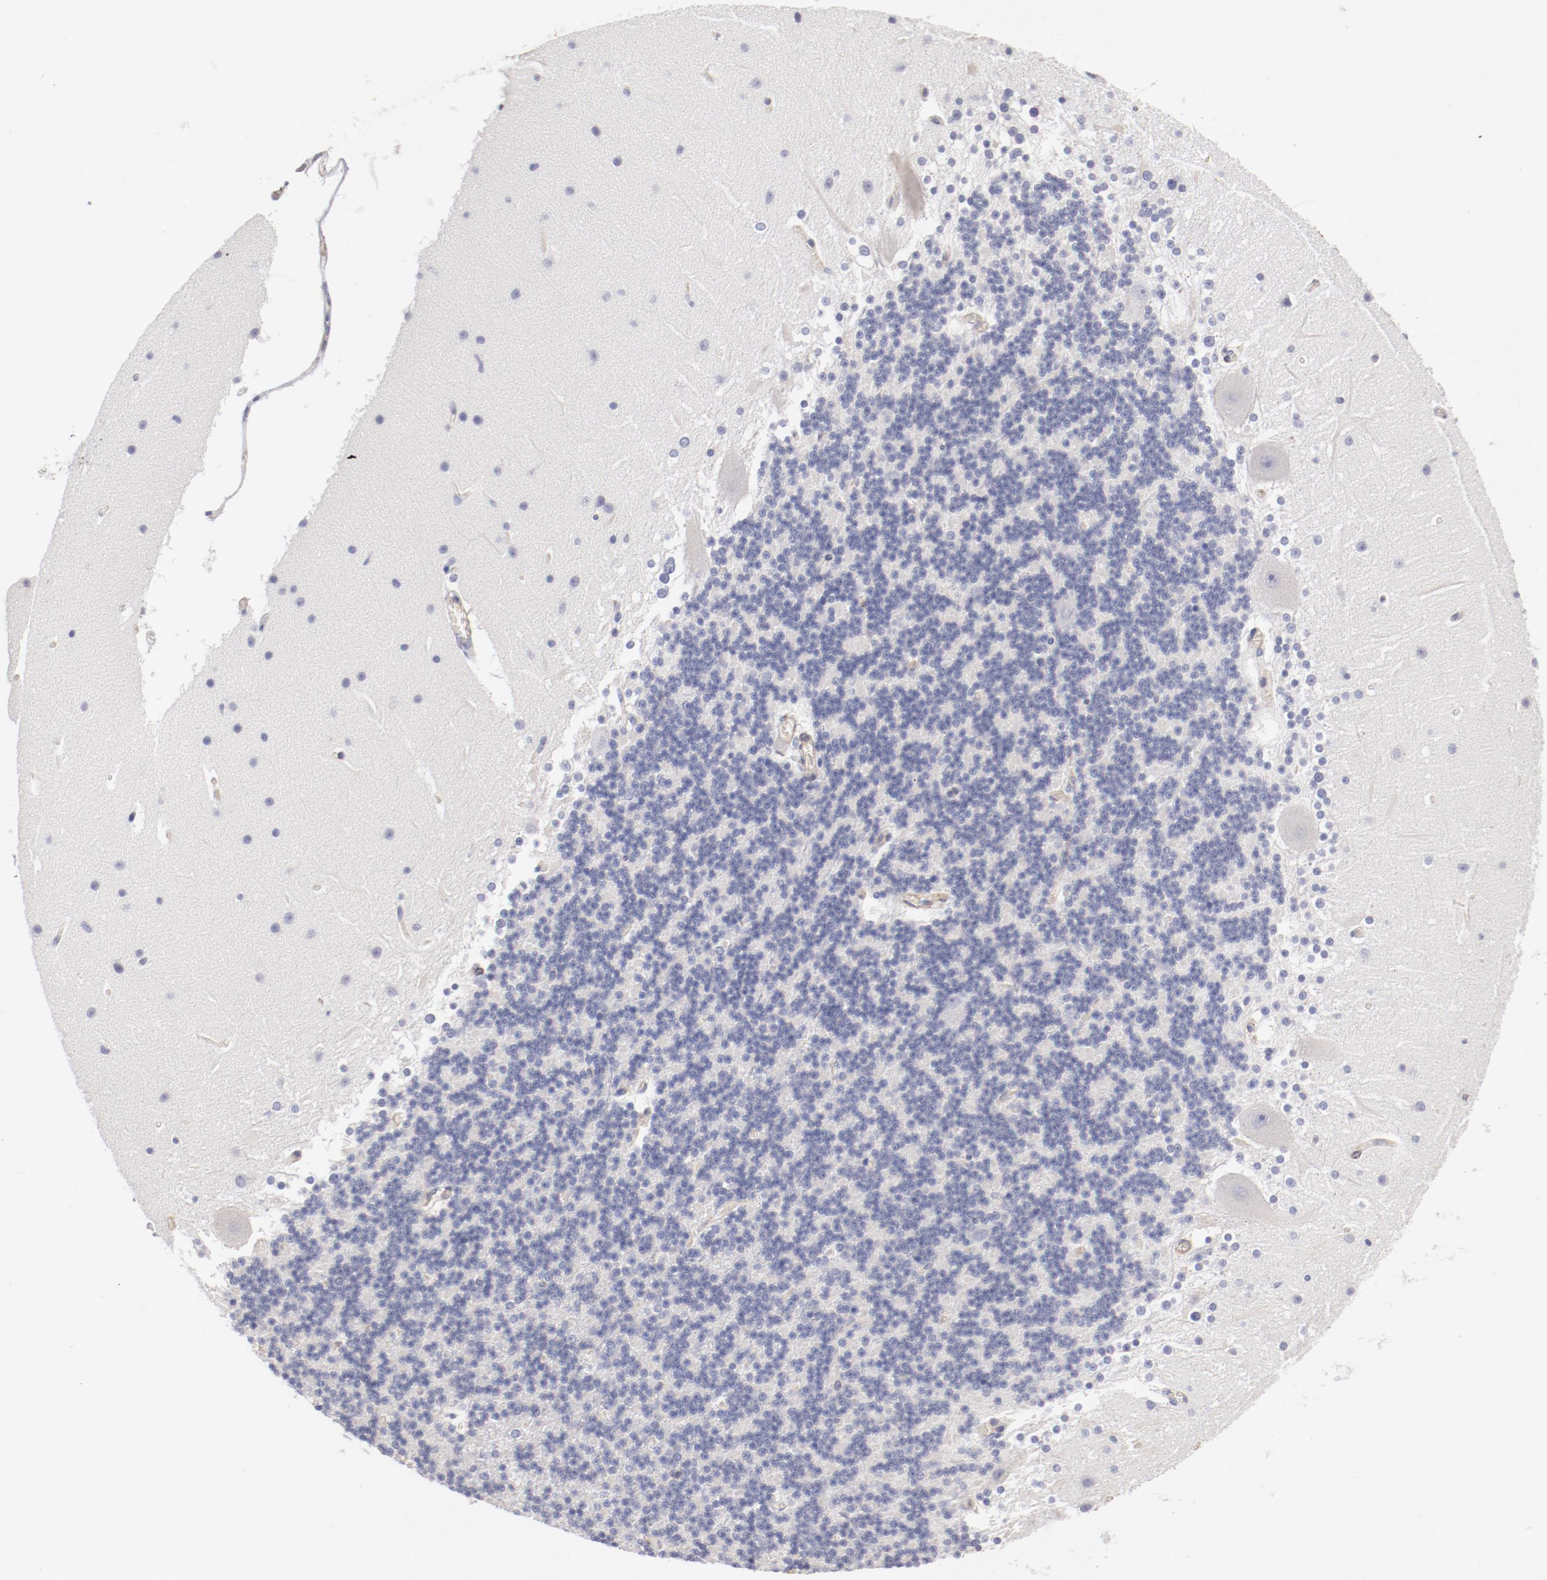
{"staining": {"intensity": "negative", "quantity": "none", "location": "none"}, "tissue": "cerebellum", "cell_type": "Cells in granular layer", "image_type": "normal", "snomed": [{"axis": "morphology", "description": "Normal tissue, NOS"}, {"axis": "topography", "description": "Cerebellum"}], "caption": "This micrograph is of unremarkable cerebellum stained with immunohistochemistry (IHC) to label a protein in brown with the nuclei are counter-stained blue. There is no positivity in cells in granular layer. Brightfield microscopy of immunohistochemistry (IHC) stained with DAB (3,3'-diaminobenzidine) (brown) and hematoxylin (blue), captured at high magnification.", "gene": "LAX1", "patient": {"sex": "female", "age": 19}}